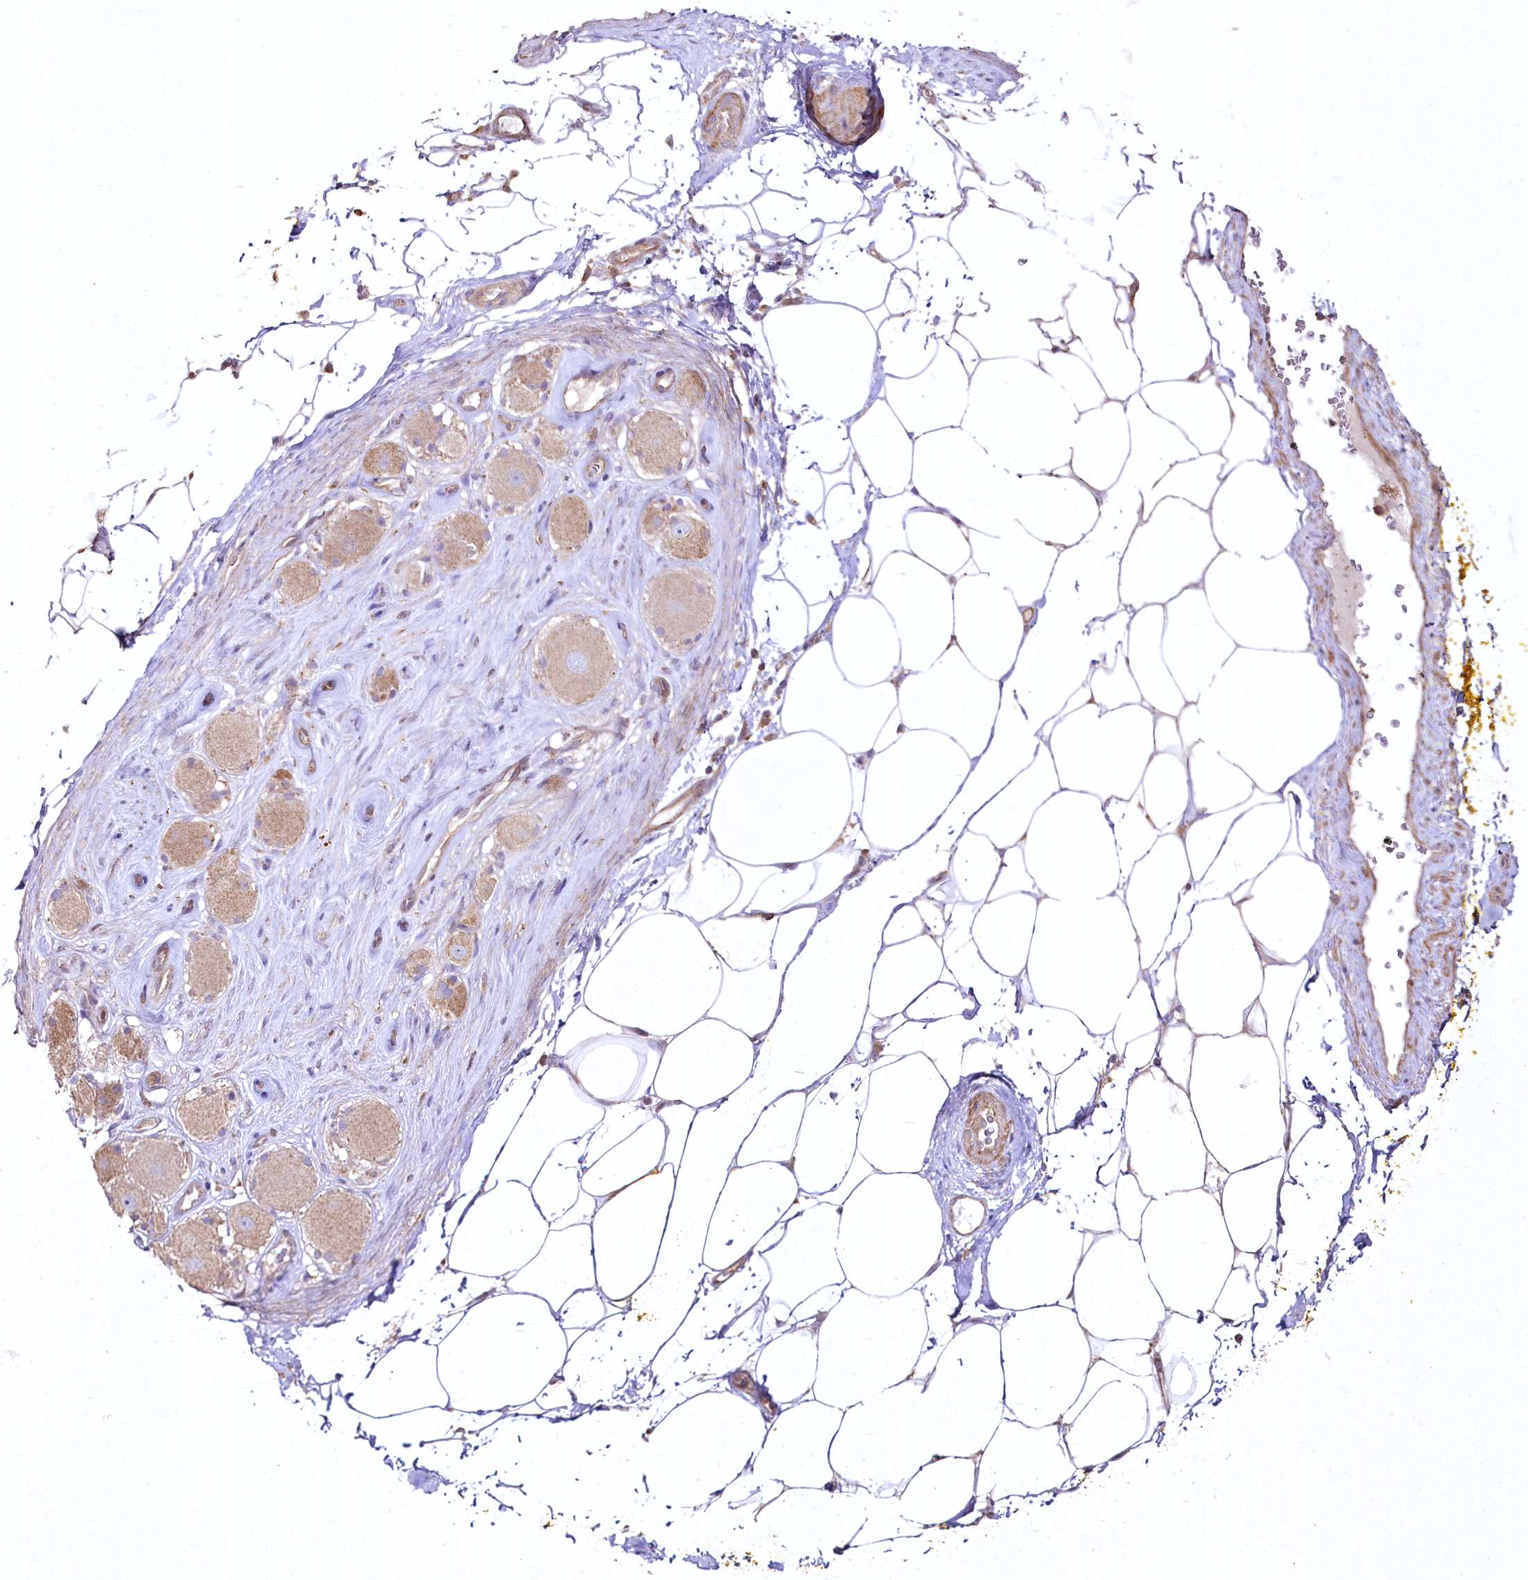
{"staining": {"intensity": "weak", "quantity": ">75%", "location": "cytoplasmic/membranous,nuclear"}, "tissue": "adipose tissue", "cell_type": "Adipocytes", "image_type": "normal", "snomed": [{"axis": "morphology", "description": "Normal tissue, NOS"}, {"axis": "morphology", "description": "Adenocarcinoma, Low grade"}, {"axis": "topography", "description": "Prostate"}, {"axis": "topography", "description": "Peripheral nerve tissue"}], "caption": "Protein analysis of benign adipose tissue demonstrates weak cytoplasmic/membranous,nuclear staining in about >75% of adipocytes. Immunohistochemistry (ihc) stains the protein in brown and the nuclei are stained blue.", "gene": "SH3TC1", "patient": {"sex": "male", "age": 63}}